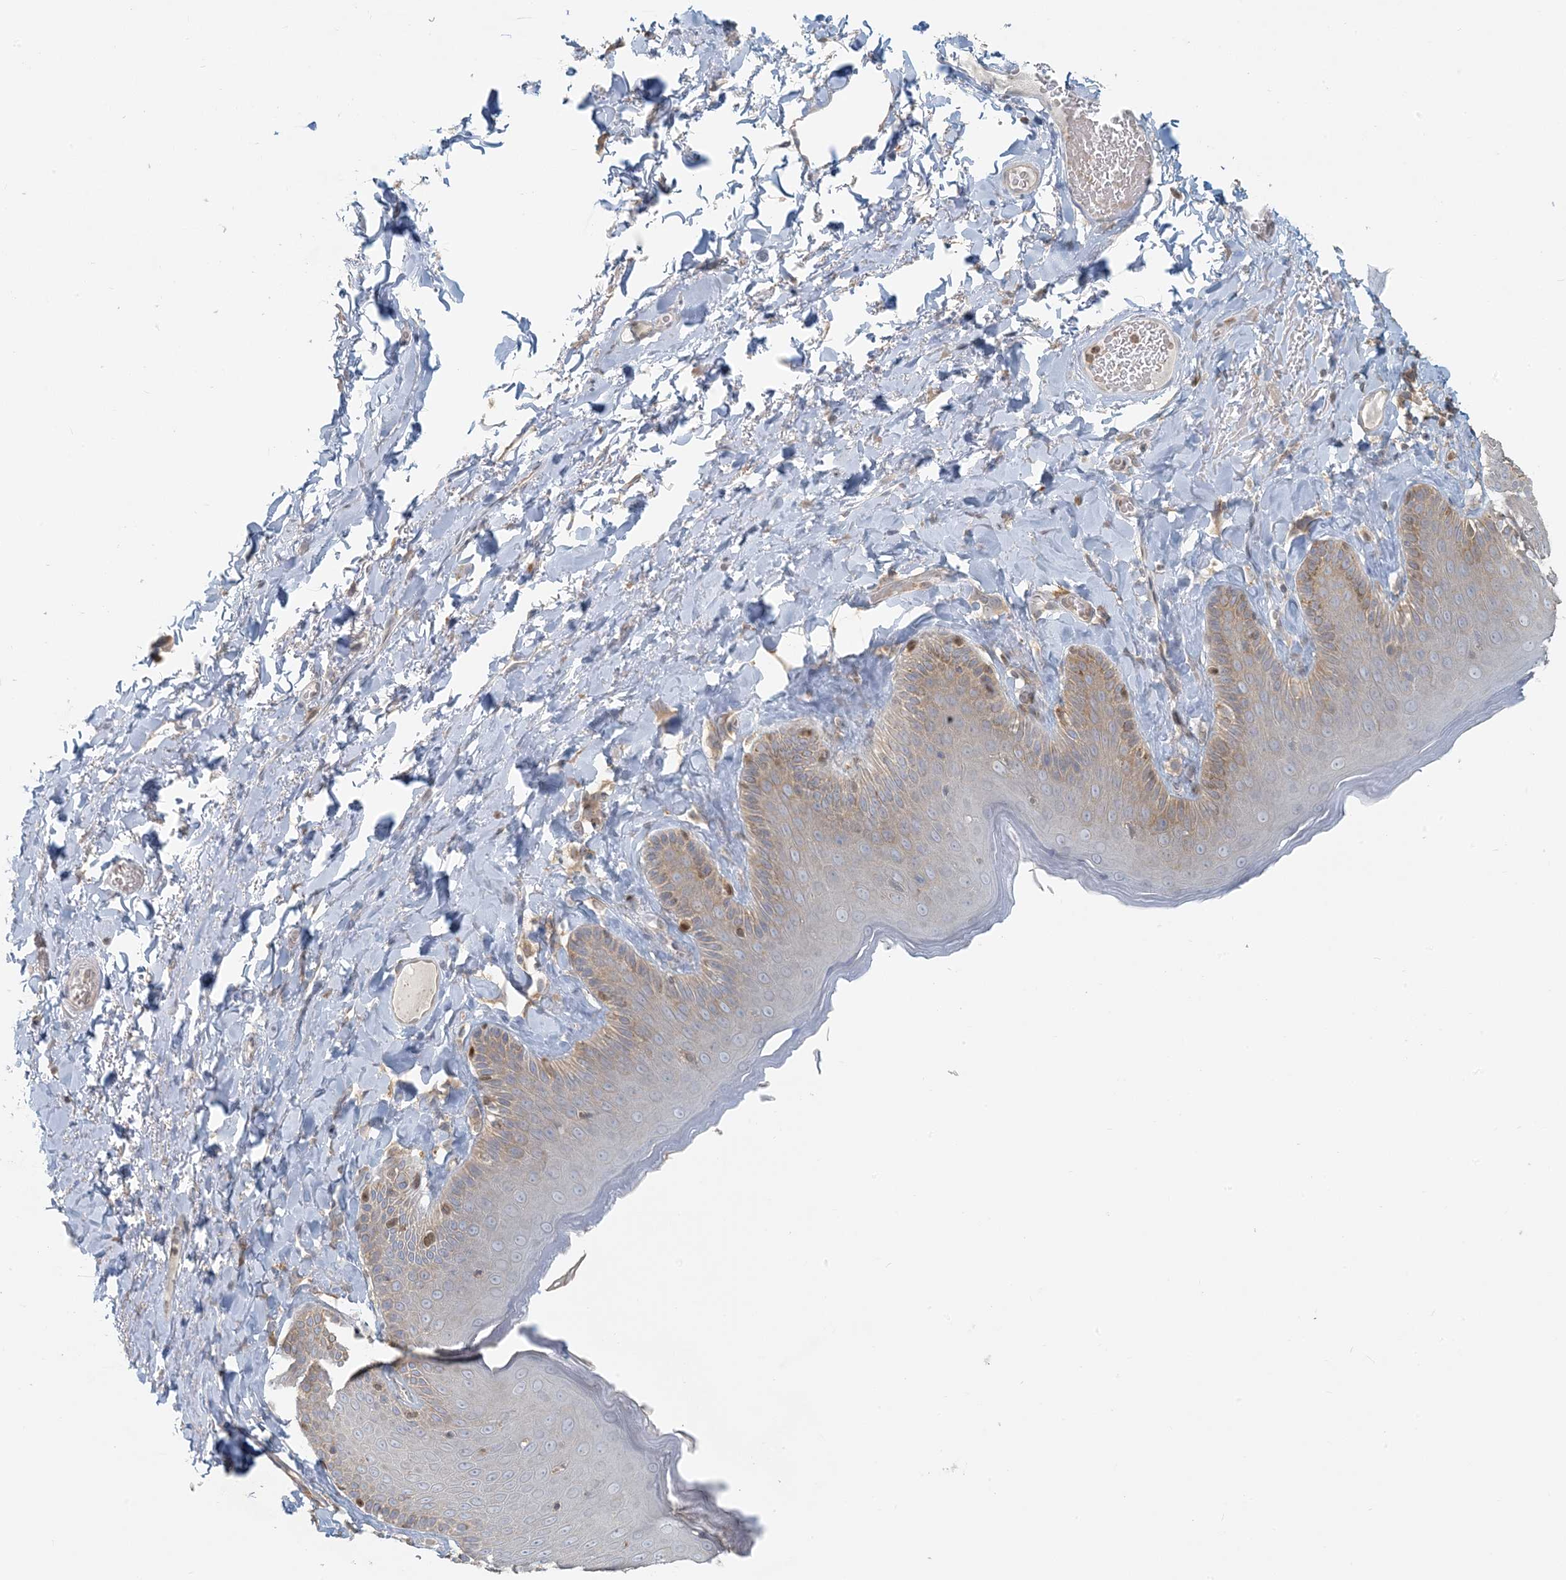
{"staining": {"intensity": "moderate", "quantity": "25%-75%", "location": "cytoplasmic/membranous"}, "tissue": "skin", "cell_type": "Epidermal cells", "image_type": "normal", "snomed": [{"axis": "morphology", "description": "Normal tissue, NOS"}, {"axis": "topography", "description": "Anal"}], "caption": "Immunohistochemical staining of normal human skin shows moderate cytoplasmic/membranous protein expression in approximately 25%-75% of epidermal cells.", "gene": "HACL1", "patient": {"sex": "male", "age": 69}}